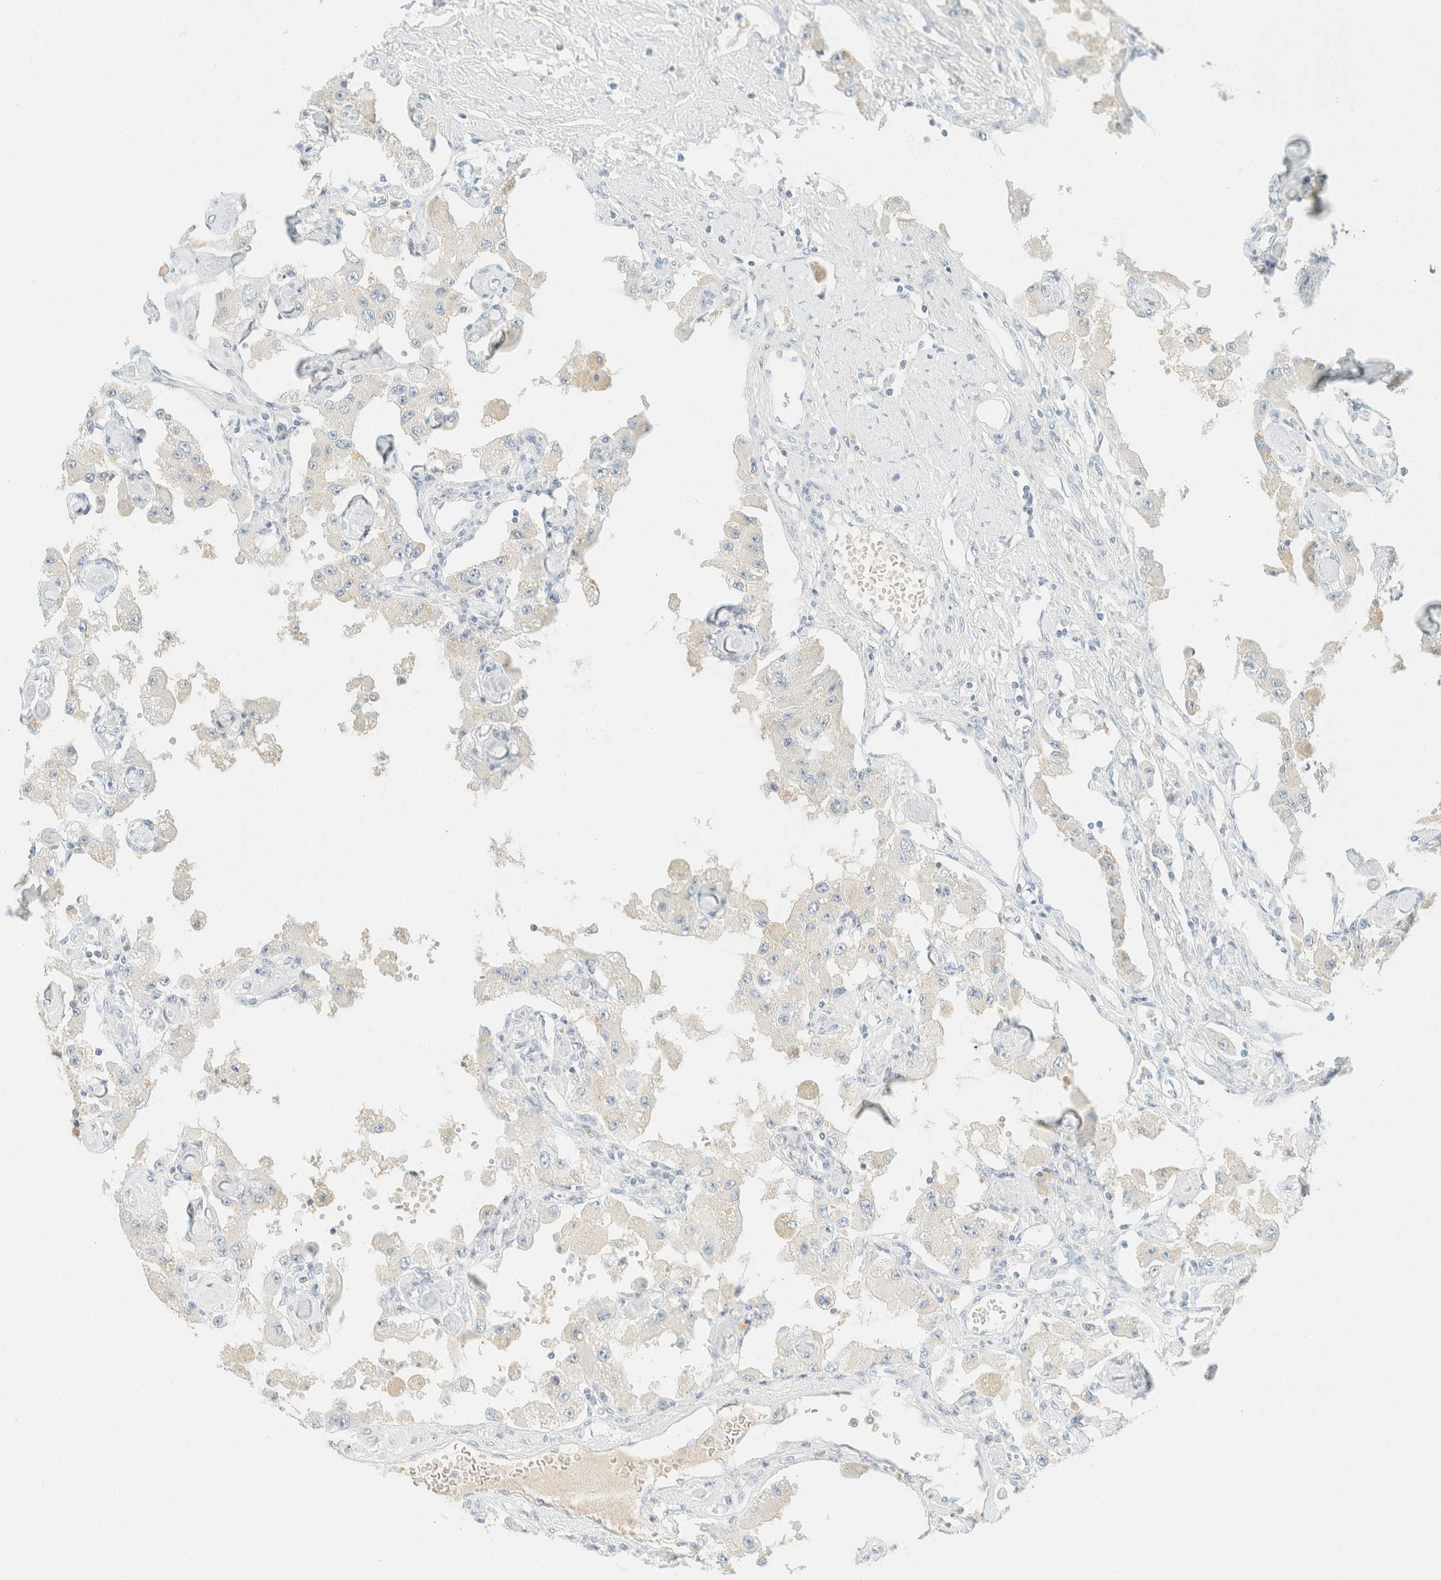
{"staining": {"intensity": "negative", "quantity": "none", "location": "none"}, "tissue": "carcinoid", "cell_type": "Tumor cells", "image_type": "cancer", "snomed": [{"axis": "morphology", "description": "Carcinoid, malignant, NOS"}, {"axis": "topography", "description": "Pancreas"}], "caption": "Immunohistochemical staining of human malignant carcinoid demonstrates no significant positivity in tumor cells.", "gene": "GPA33", "patient": {"sex": "male", "age": 41}}